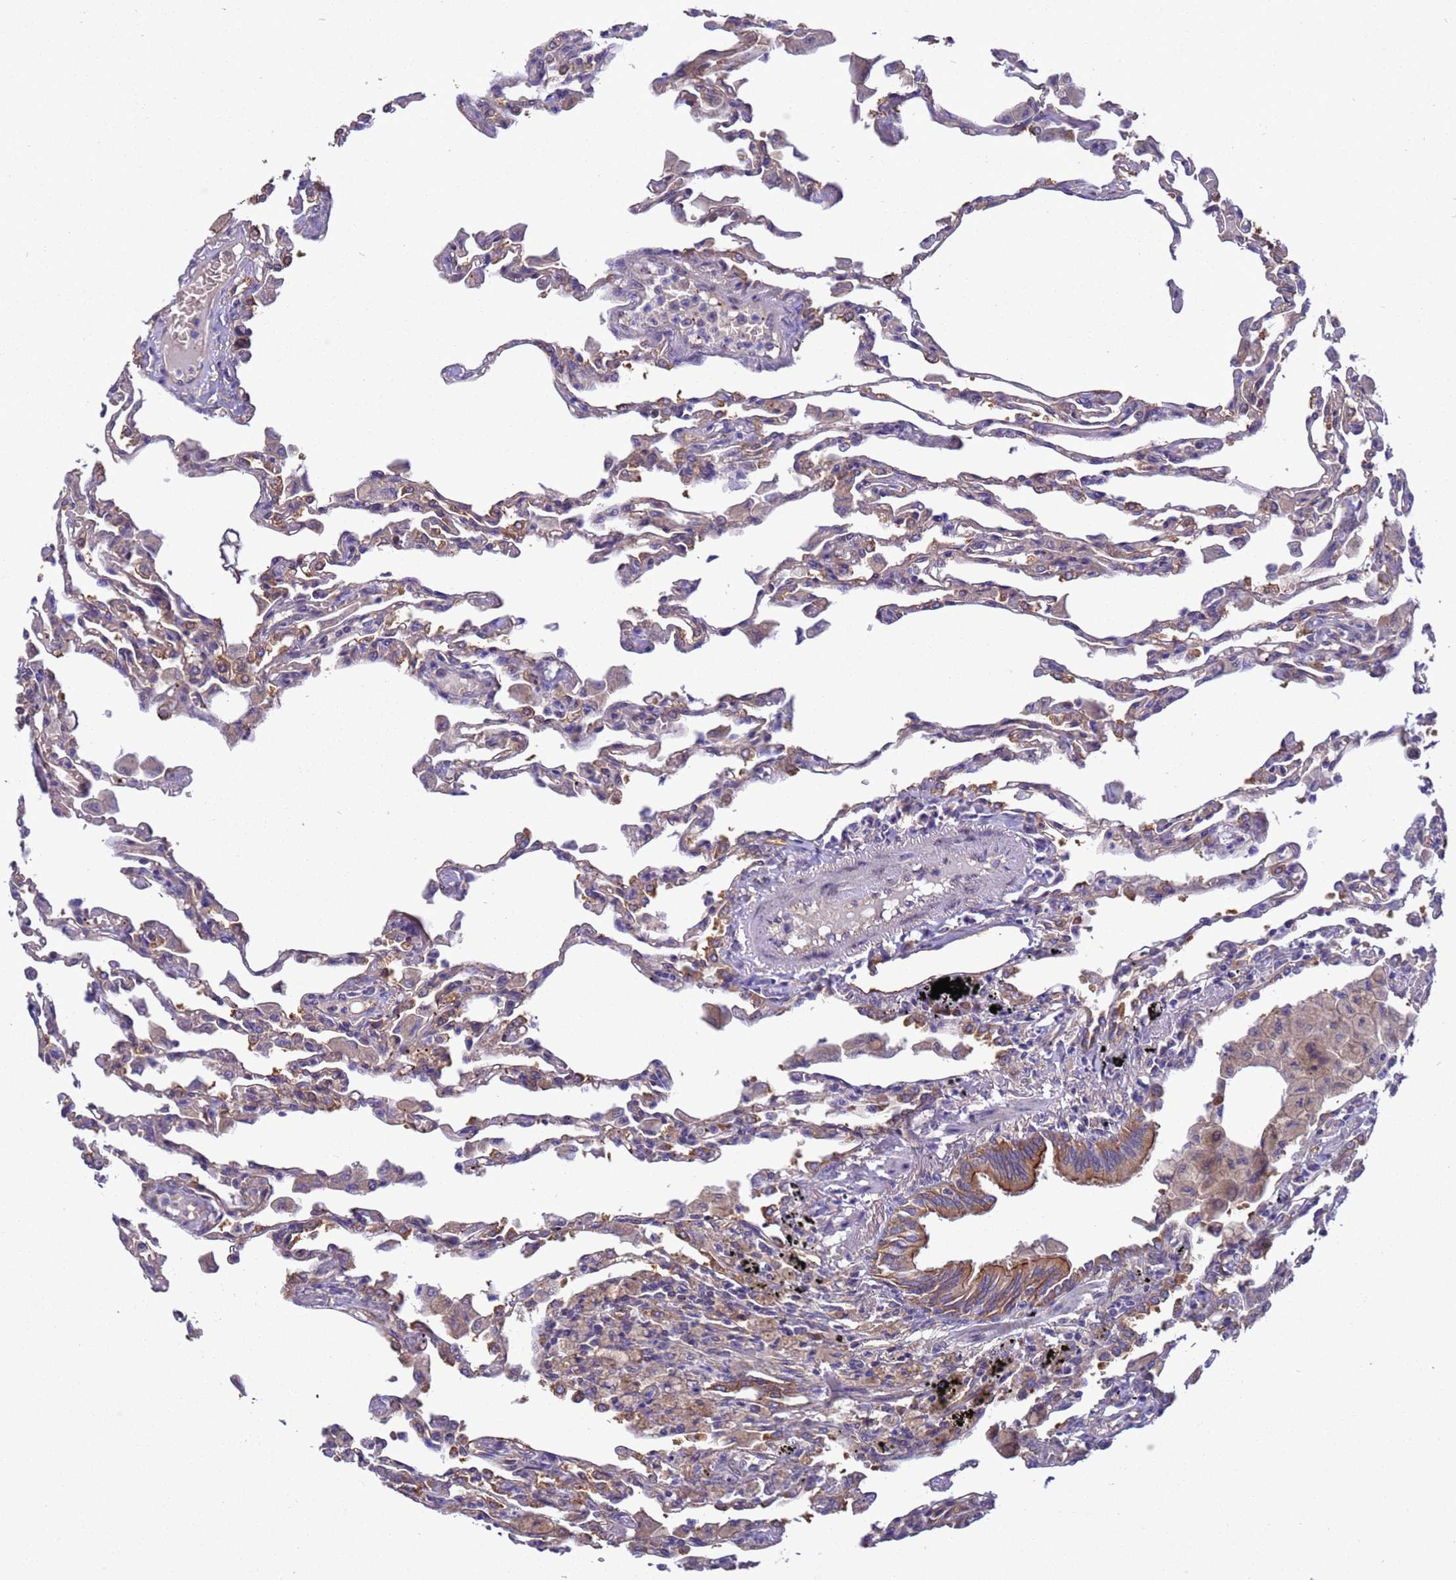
{"staining": {"intensity": "weak", "quantity": "25%-75%", "location": "cytoplasmic/membranous"}, "tissue": "lung", "cell_type": "Alveolar cells", "image_type": "normal", "snomed": [{"axis": "morphology", "description": "Normal tissue, NOS"}, {"axis": "topography", "description": "Bronchus"}, {"axis": "topography", "description": "Lung"}], "caption": "Protein staining exhibits weak cytoplasmic/membranous staining in approximately 25%-75% of alveolar cells in normal lung.", "gene": "ARHGAP12", "patient": {"sex": "female", "age": 49}}